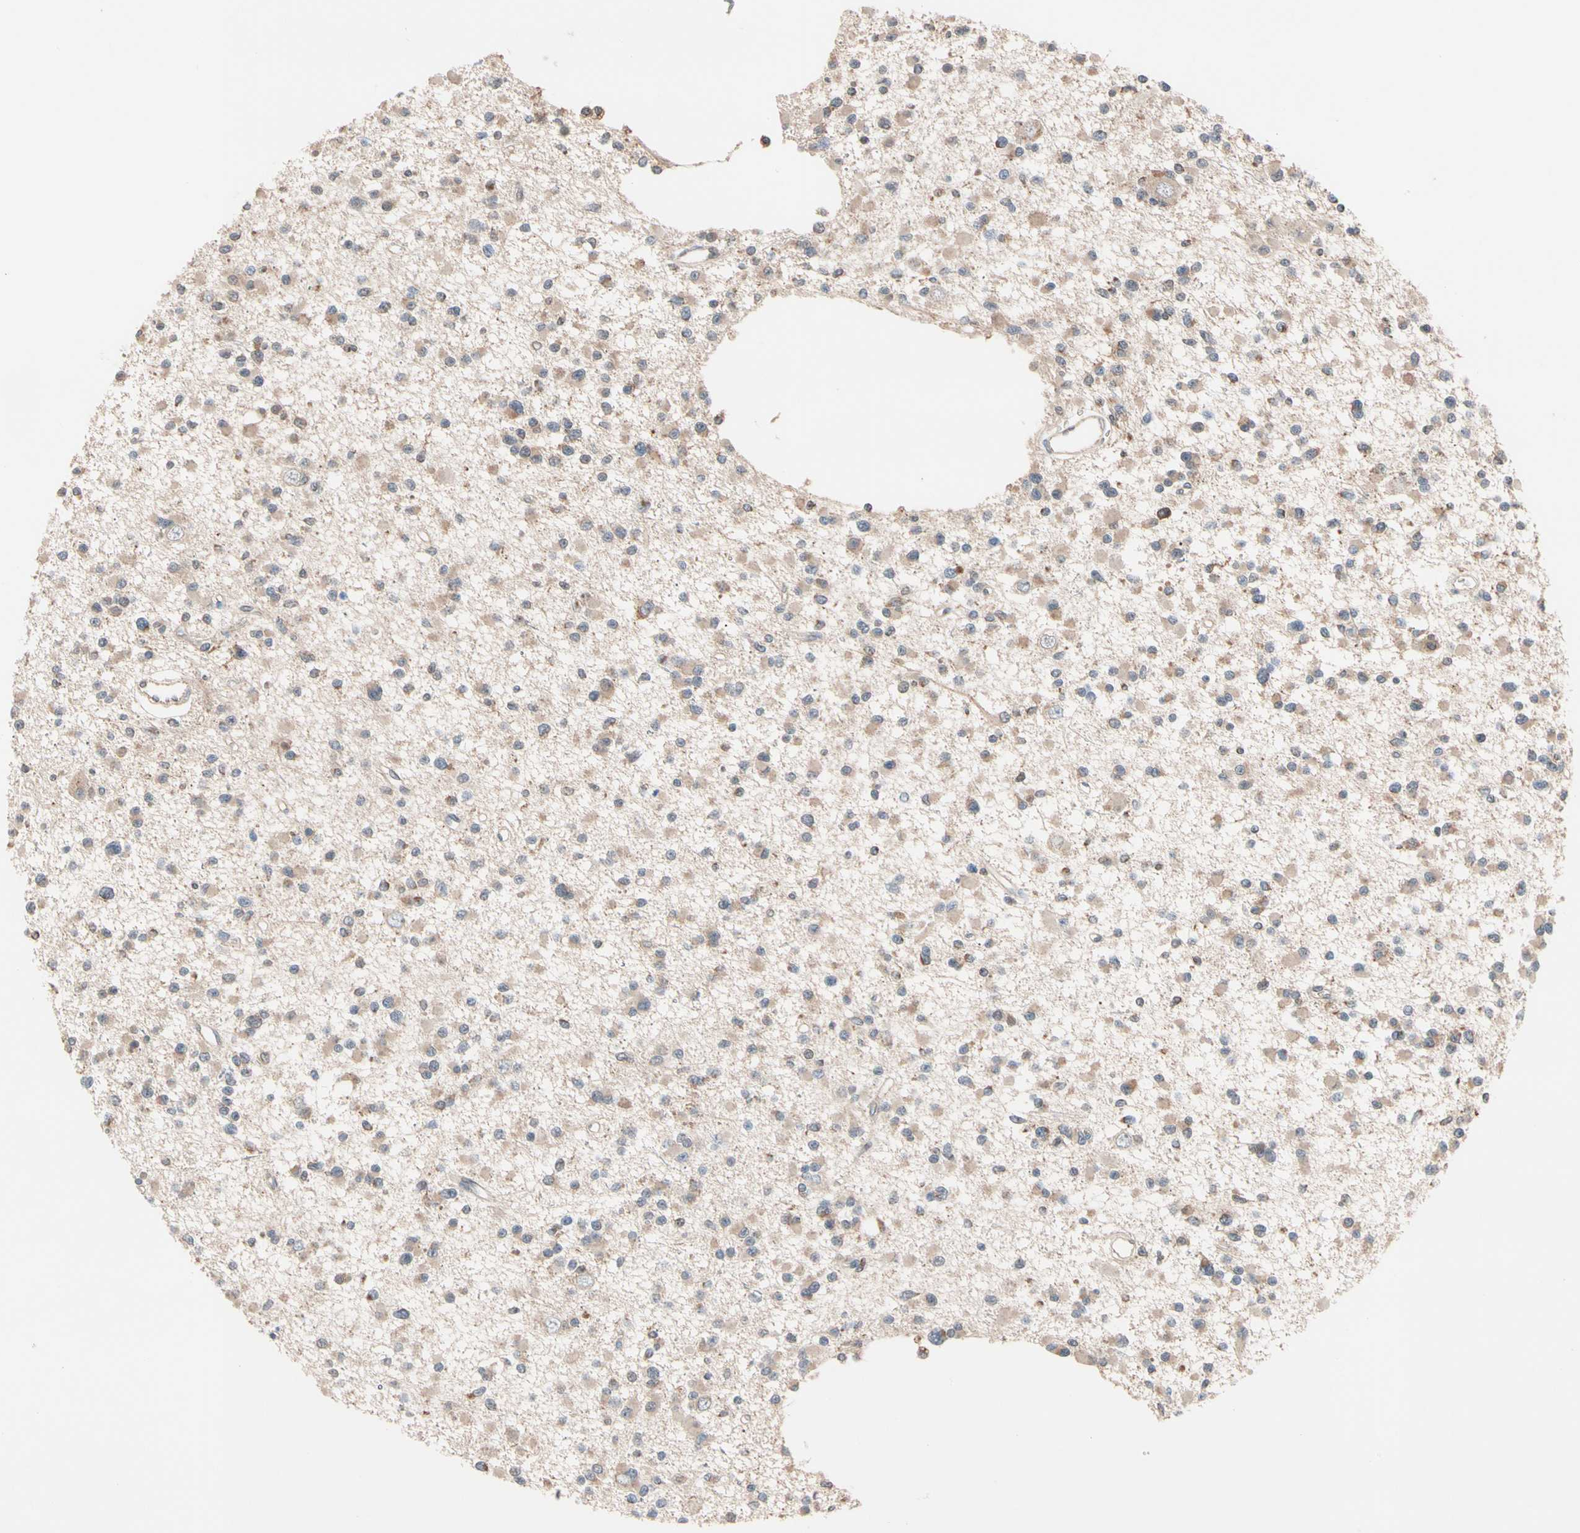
{"staining": {"intensity": "weak", "quantity": "25%-75%", "location": "cytoplasmic/membranous"}, "tissue": "glioma", "cell_type": "Tumor cells", "image_type": "cancer", "snomed": [{"axis": "morphology", "description": "Glioma, malignant, Low grade"}, {"axis": "topography", "description": "Brain"}], "caption": "An image of human glioma stained for a protein displays weak cytoplasmic/membranous brown staining in tumor cells. (DAB IHC with brightfield microscopy, high magnification).", "gene": "MTHFS", "patient": {"sex": "female", "age": 22}}